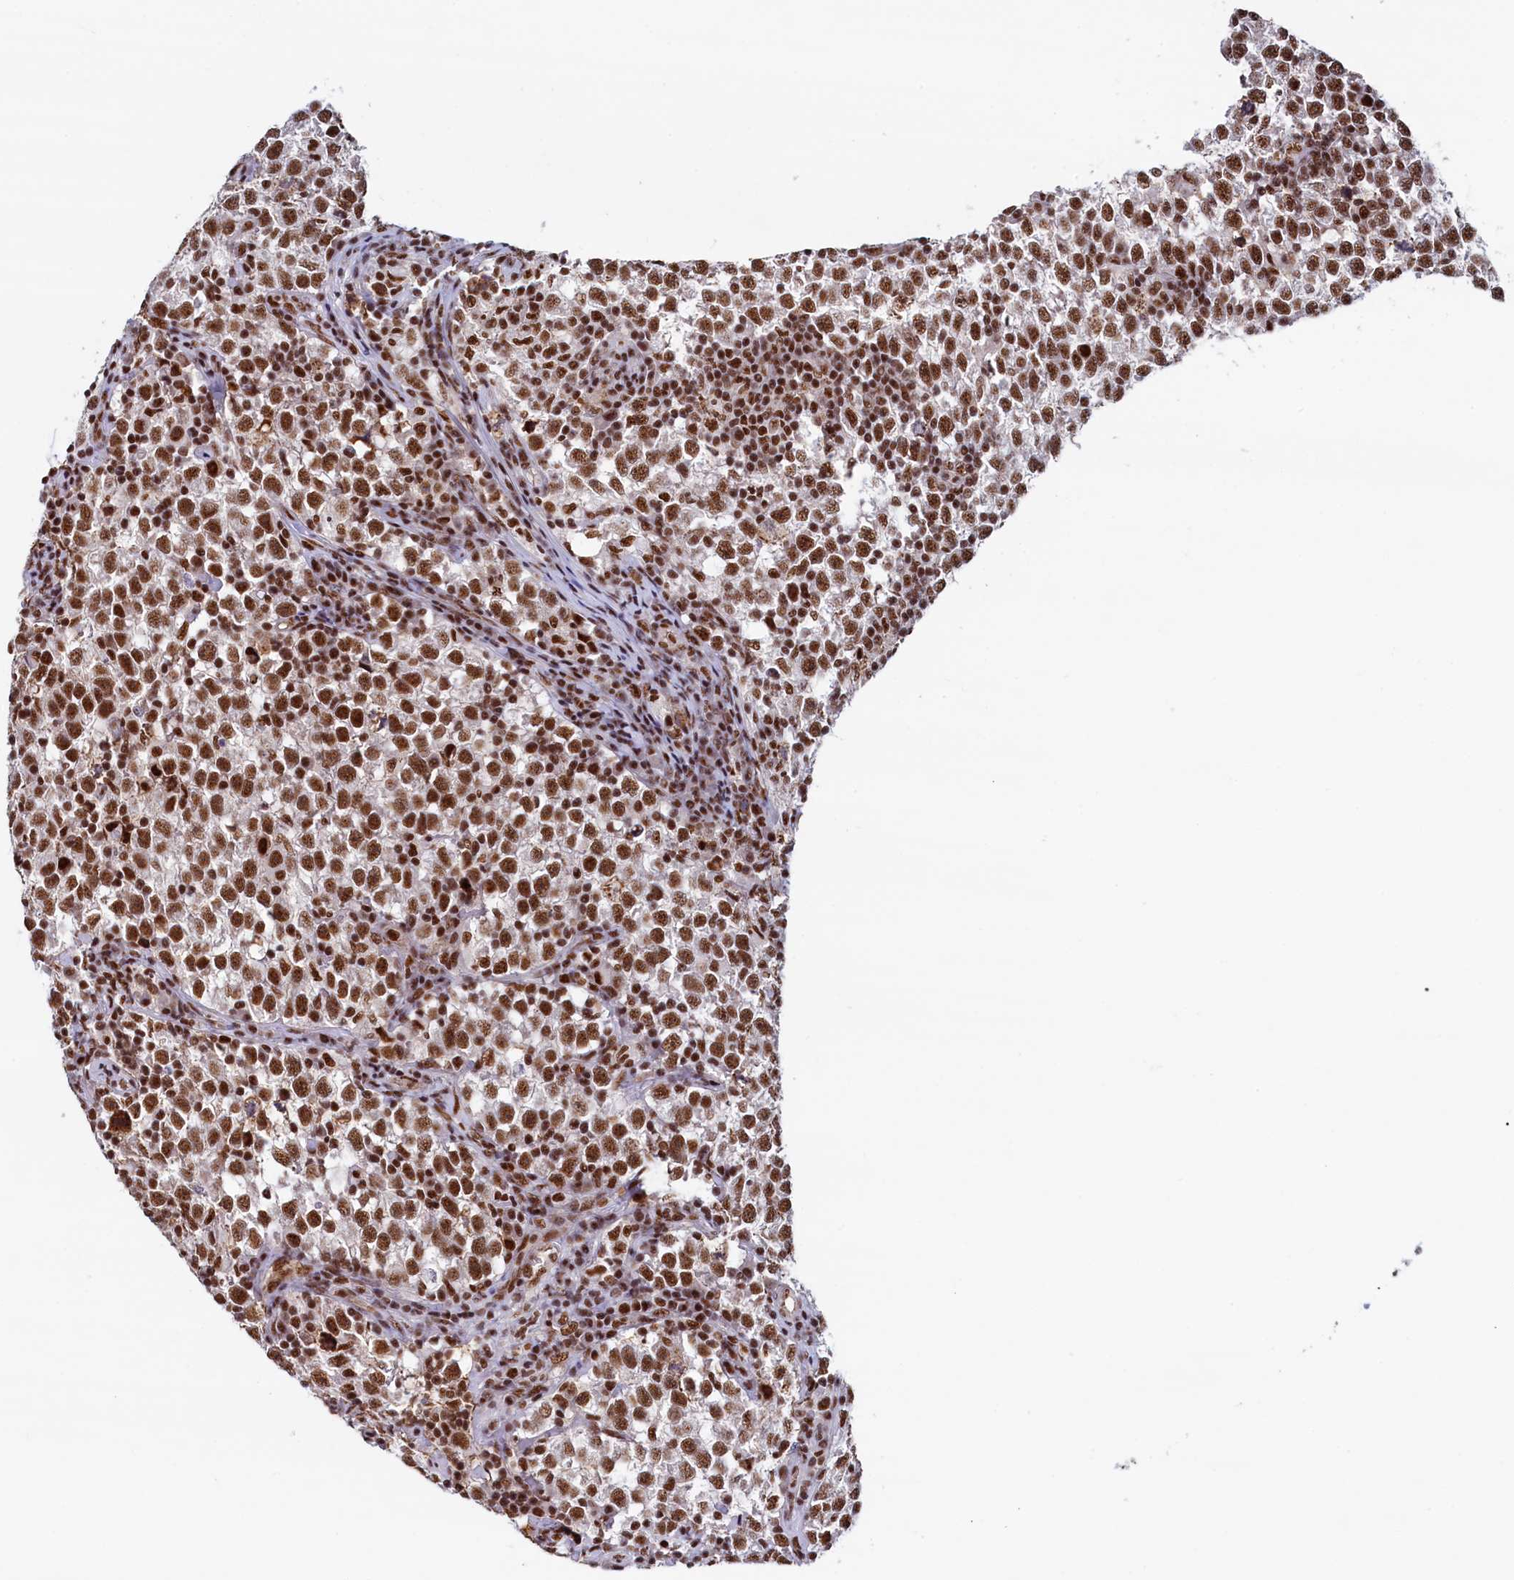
{"staining": {"intensity": "strong", "quantity": ">75%", "location": "nuclear"}, "tissue": "testis cancer", "cell_type": "Tumor cells", "image_type": "cancer", "snomed": [{"axis": "morphology", "description": "Normal tissue, NOS"}, {"axis": "morphology", "description": "Seminoma, NOS"}, {"axis": "topography", "description": "Testis"}], "caption": "A histopathology image of human seminoma (testis) stained for a protein displays strong nuclear brown staining in tumor cells.", "gene": "ZC3H18", "patient": {"sex": "male", "age": 43}}